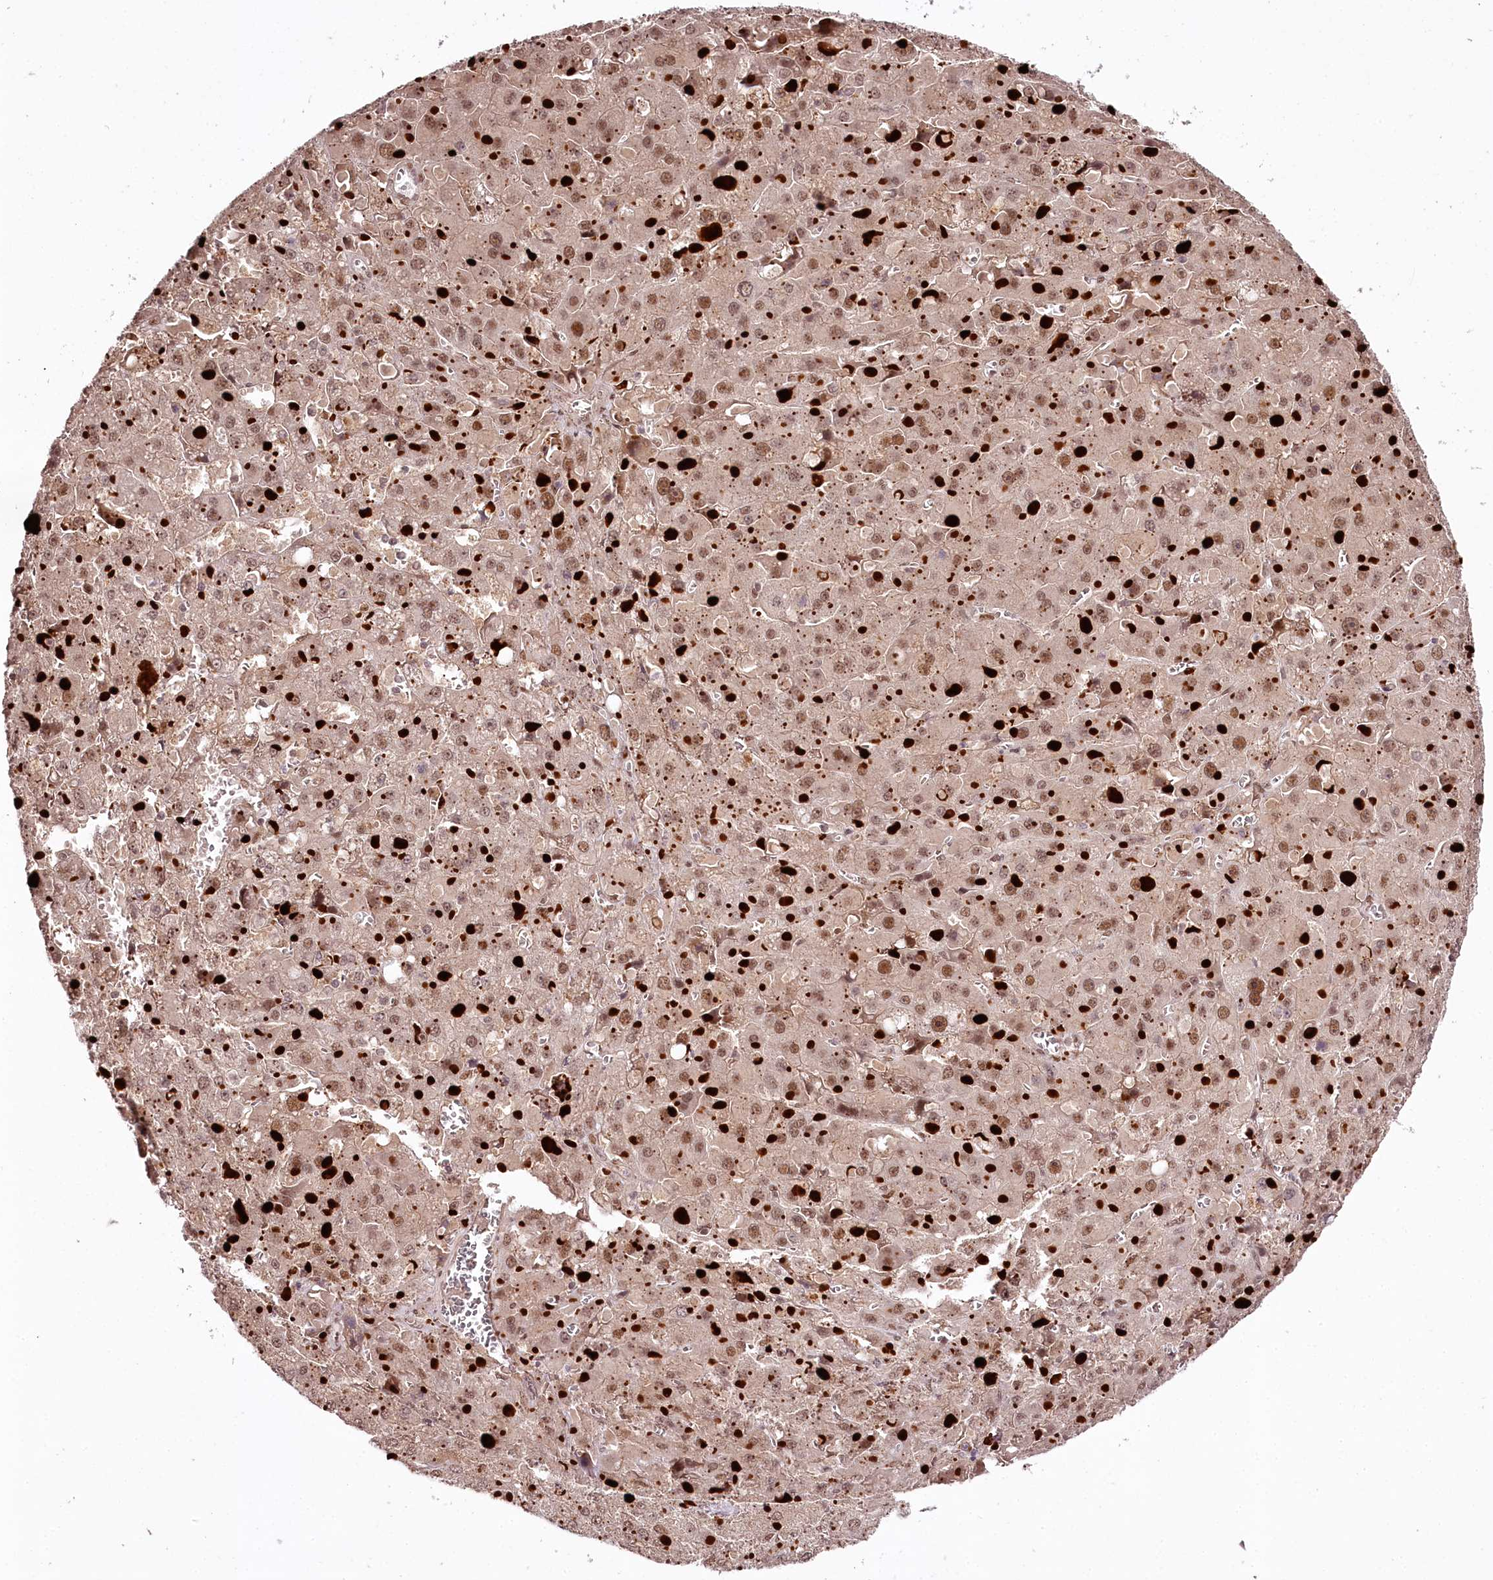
{"staining": {"intensity": "moderate", "quantity": ">75%", "location": "cytoplasmic/membranous,nuclear"}, "tissue": "liver cancer", "cell_type": "Tumor cells", "image_type": "cancer", "snomed": [{"axis": "morphology", "description": "Carcinoma, Hepatocellular, NOS"}, {"axis": "topography", "description": "Liver"}], "caption": "Liver cancer (hepatocellular carcinoma) was stained to show a protein in brown. There is medium levels of moderate cytoplasmic/membranous and nuclear expression in approximately >75% of tumor cells.", "gene": "TTC33", "patient": {"sex": "female", "age": 73}}